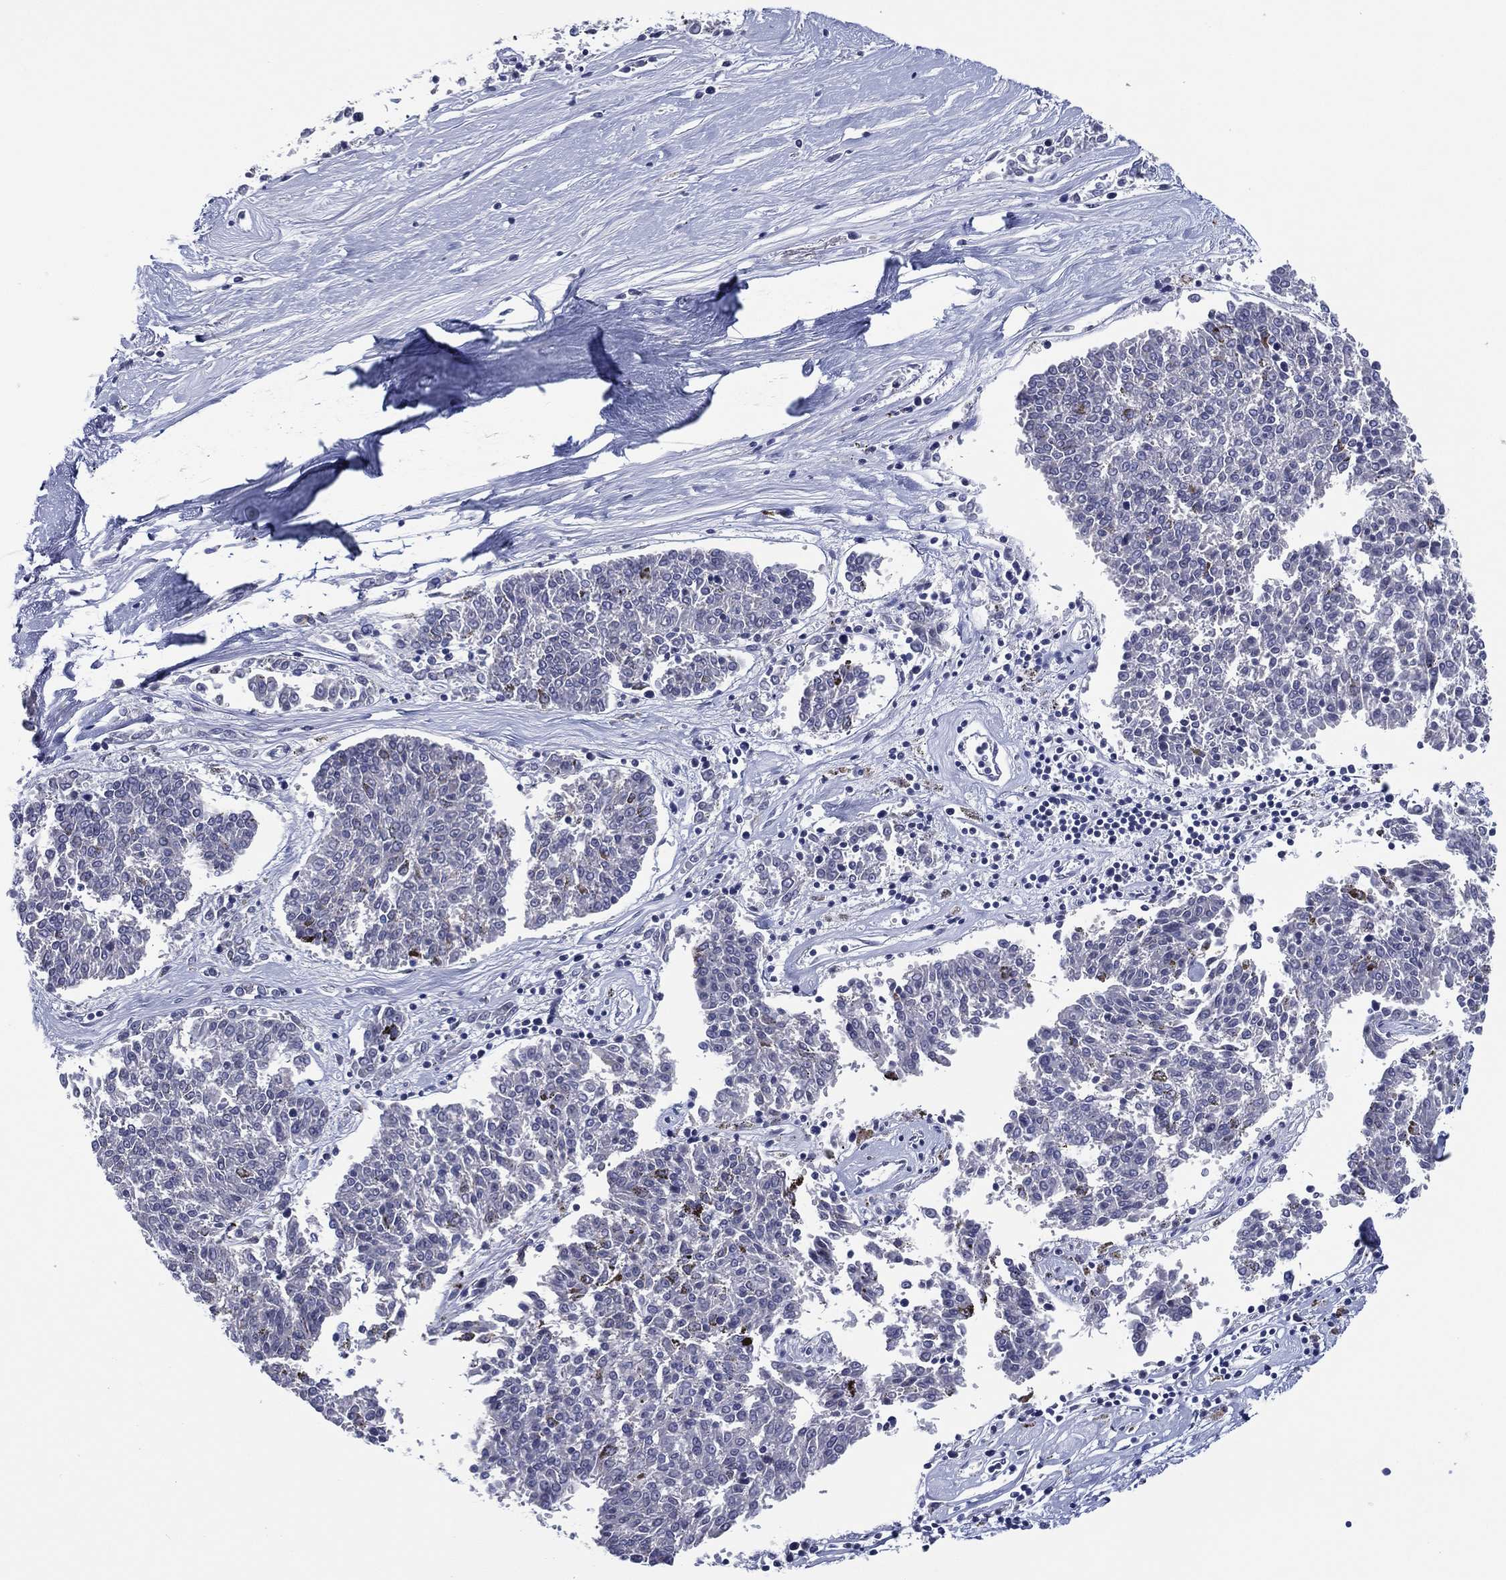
{"staining": {"intensity": "negative", "quantity": "none", "location": "none"}, "tissue": "melanoma", "cell_type": "Tumor cells", "image_type": "cancer", "snomed": [{"axis": "morphology", "description": "Malignant melanoma, NOS"}, {"axis": "topography", "description": "Skin"}], "caption": "Image shows no protein positivity in tumor cells of malignant melanoma tissue.", "gene": "GATA6", "patient": {"sex": "female", "age": 72}}